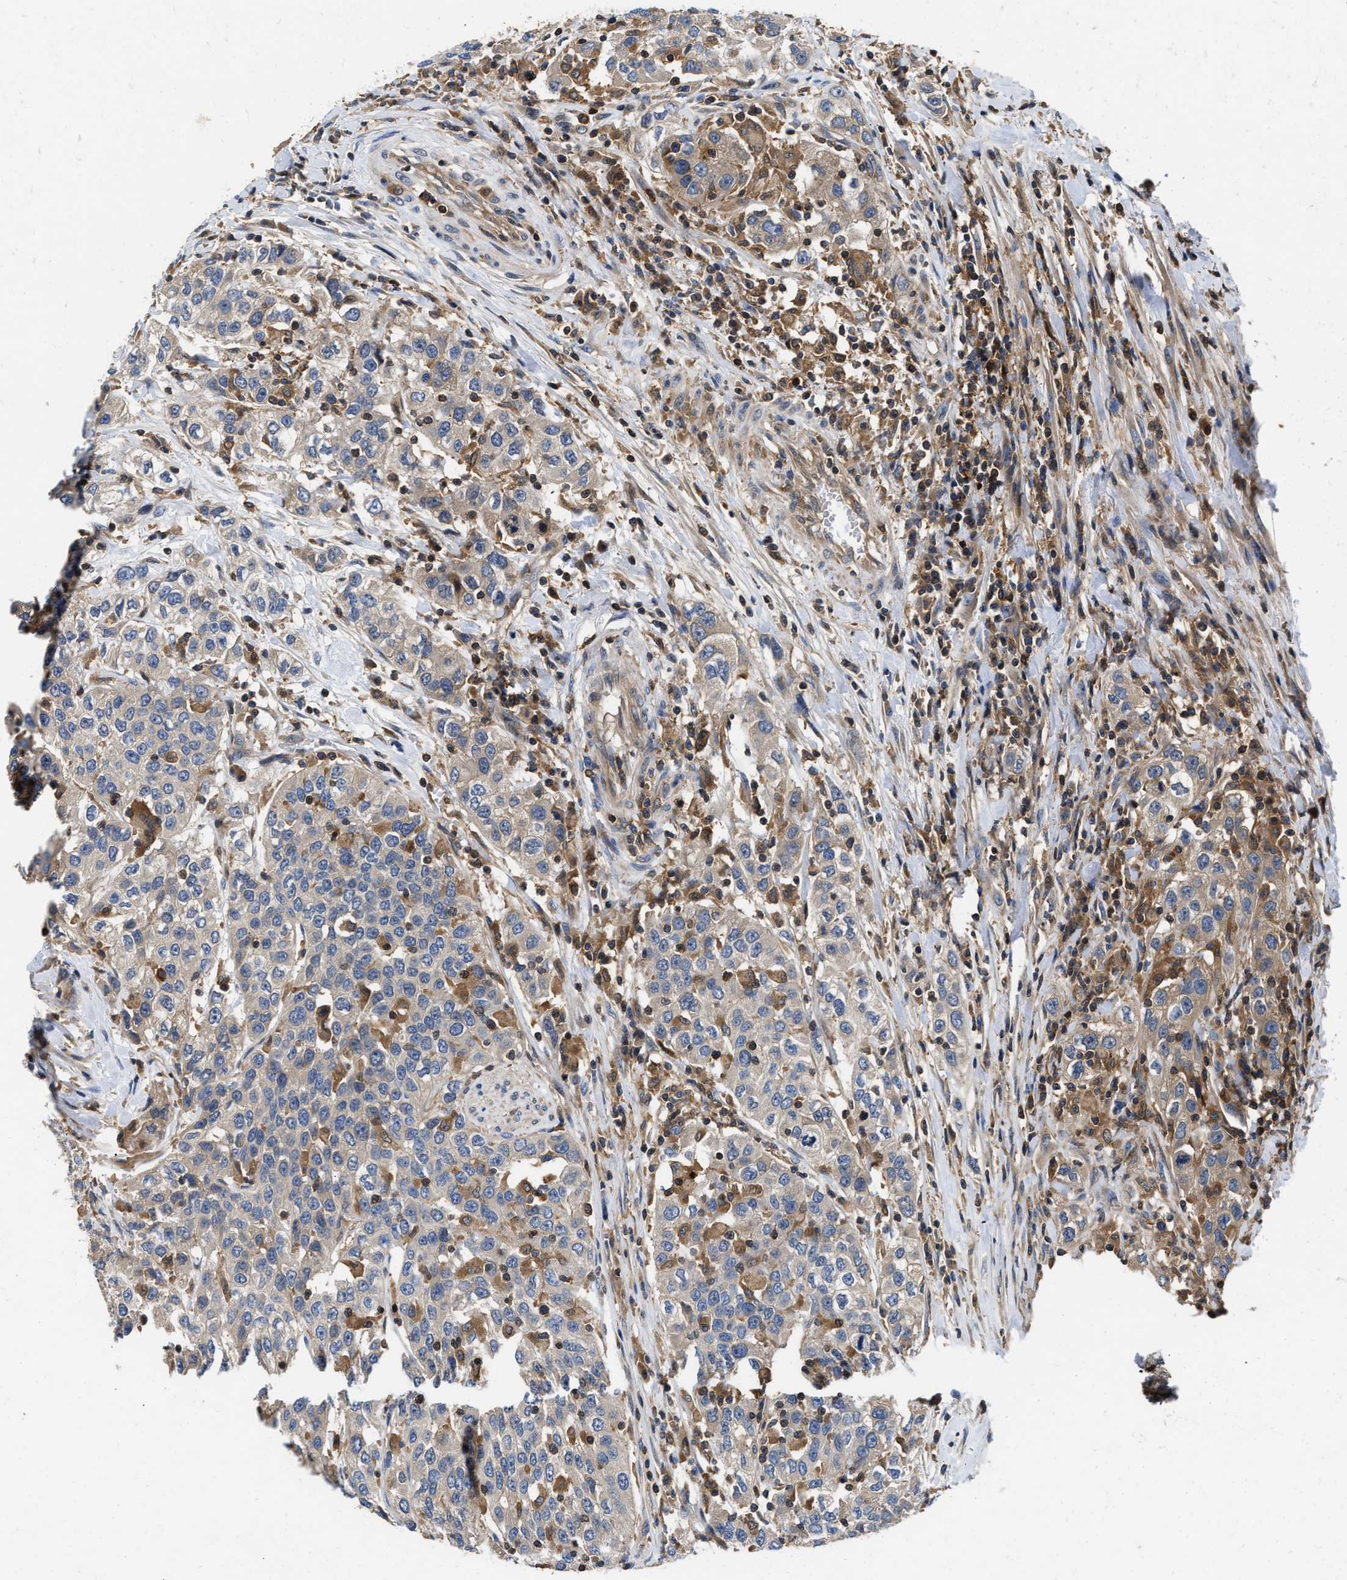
{"staining": {"intensity": "weak", "quantity": "<25%", "location": "cytoplasmic/membranous"}, "tissue": "urothelial cancer", "cell_type": "Tumor cells", "image_type": "cancer", "snomed": [{"axis": "morphology", "description": "Urothelial carcinoma, High grade"}, {"axis": "topography", "description": "Urinary bladder"}], "caption": "Urothelial carcinoma (high-grade) was stained to show a protein in brown. There is no significant expression in tumor cells.", "gene": "OSTF1", "patient": {"sex": "female", "age": 80}}